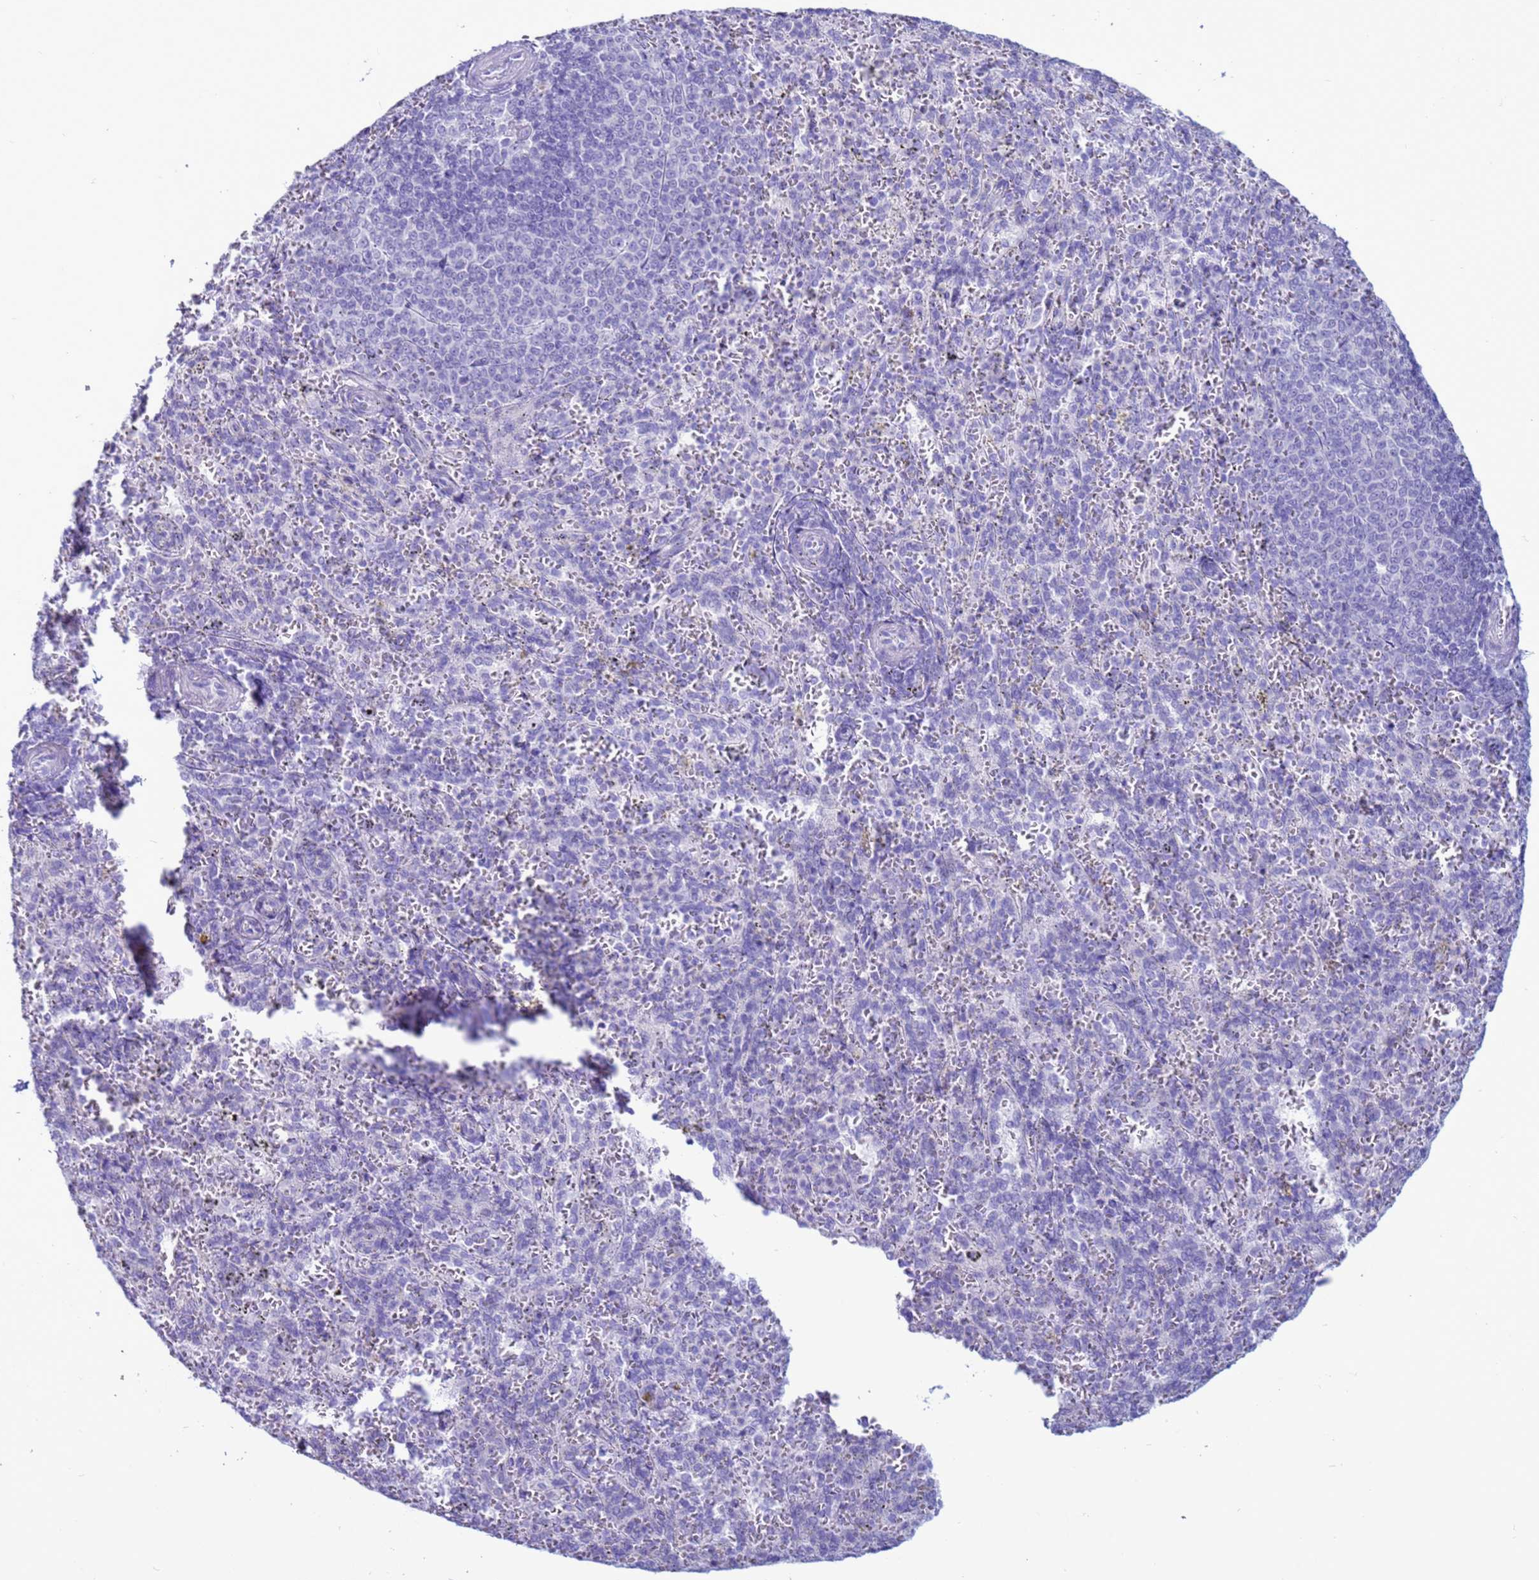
{"staining": {"intensity": "negative", "quantity": "none", "location": "none"}, "tissue": "spleen", "cell_type": "Cells in red pulp", "image_type": "normal", "snomed": [{"axis": "morphology", "description": "Normal tissue, NOS"}, {"axis": "topography", "description": "Spleen"}], "caption": "High magnification brightfield microscopy of unremarkable spleen stained with DAB (3,3'-diaminobenzidine) (brown) and counterstained with hematoxylin (blue): cells in red pulp show no significant positivity. The staining was performed using DAB (3,3'-diaminobenzidine) to visualize the protein expression in brown, while the nuclei were stained in blue with hematoxylin (Magnification: 20x).", "gene": "CST1", "patient": {"sex": "female", "age": 21}}